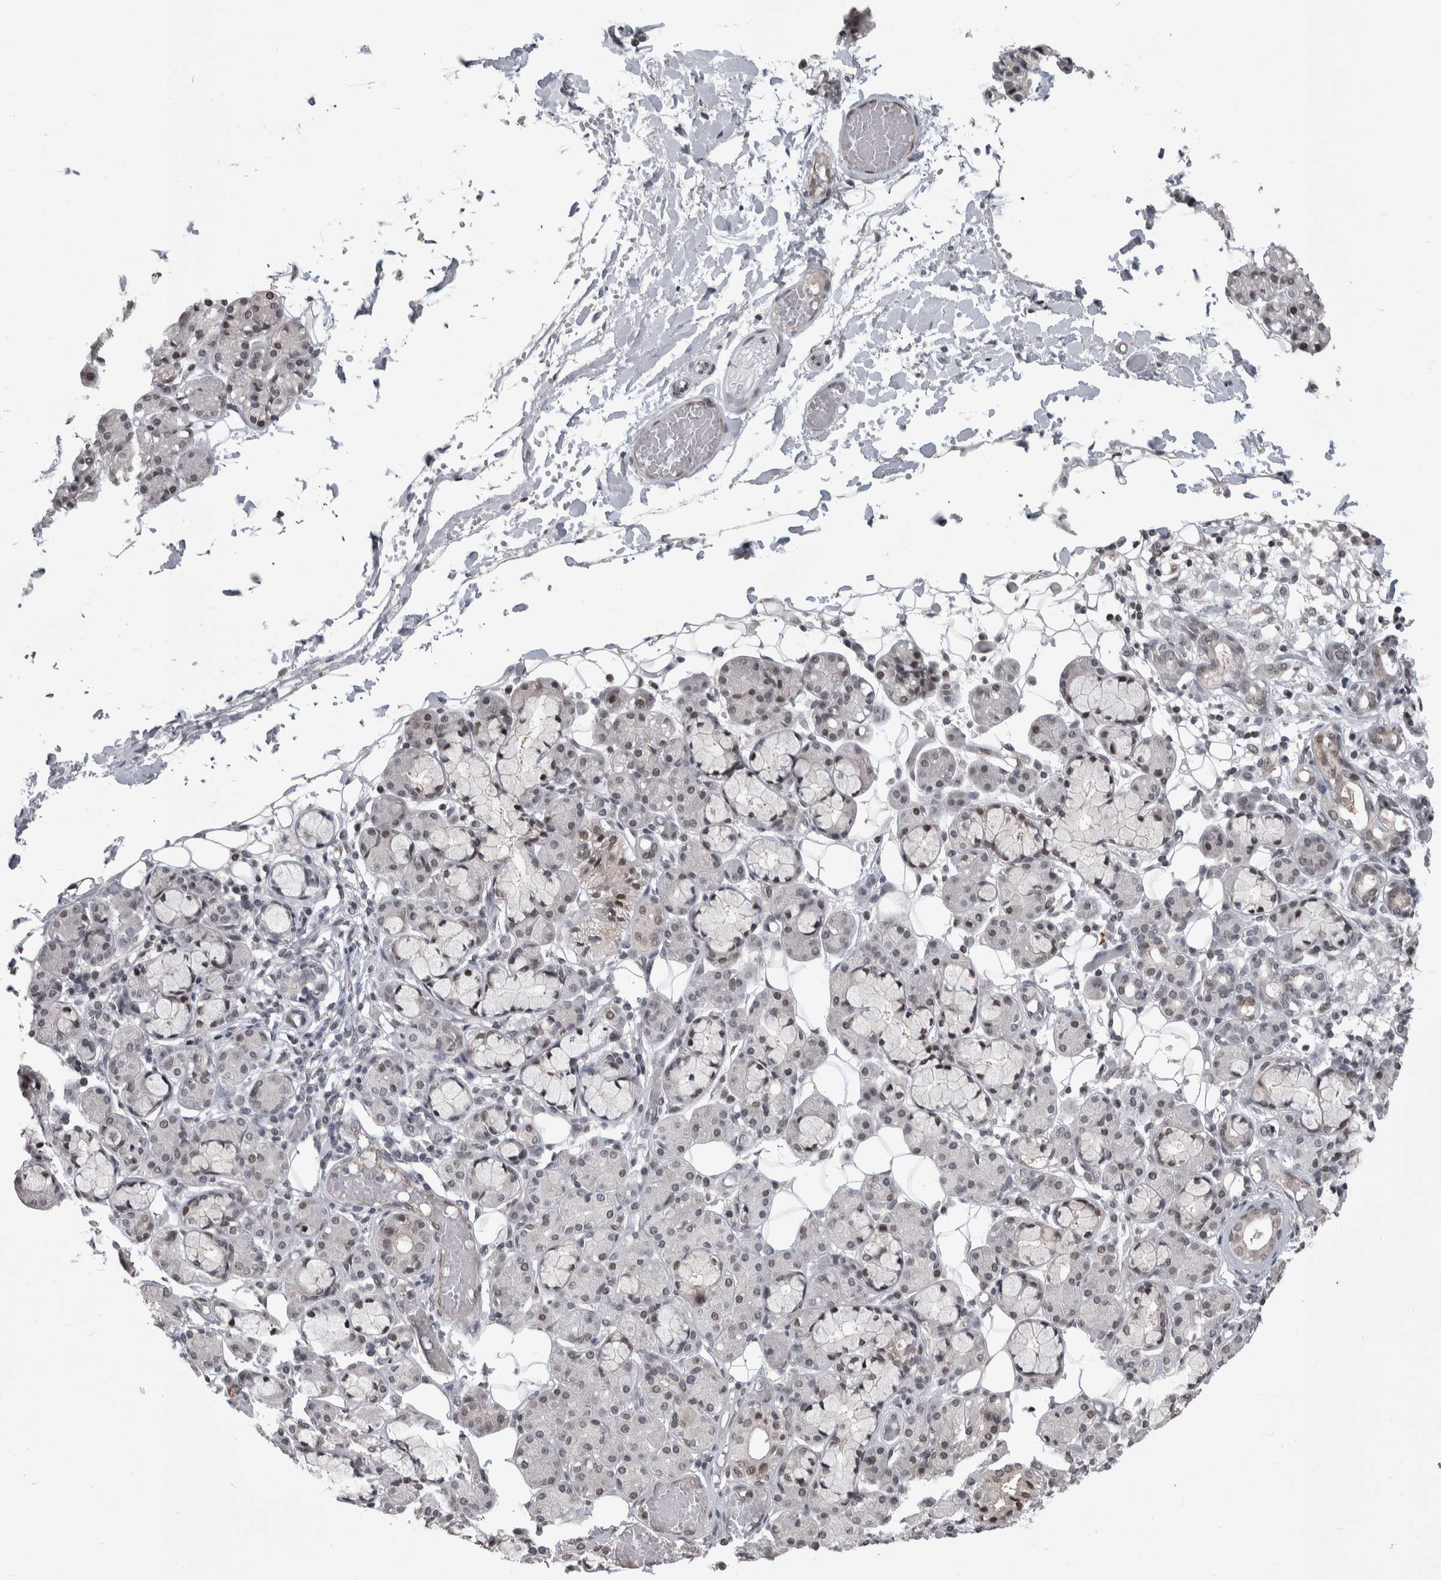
{"staining": {"intensity": "moderate", "quantity": "<25%", "location": "nuclear"}, "tissue": "salivary gland", "cell_type": "Glandular cells", "image_type": "normal", "snomed": [{"axis": "morphology", "description": "Normal tissue, NOS"}, {"axis": "topography", "description": "Salivary gland"}], "caption": "Unremarkable salivary gland was stained to show a protein in brown. There is low levels of moderate nuclear staining in approximately <25% of glandular cells. The staining was performed using DAB to visualize the protein expression in brown, while the nuclei were stained in blue with hematoxylin (Magnification: 20x).", "gene": "ZSCAN21", "patient": {"sex": "male", "age": 63}}